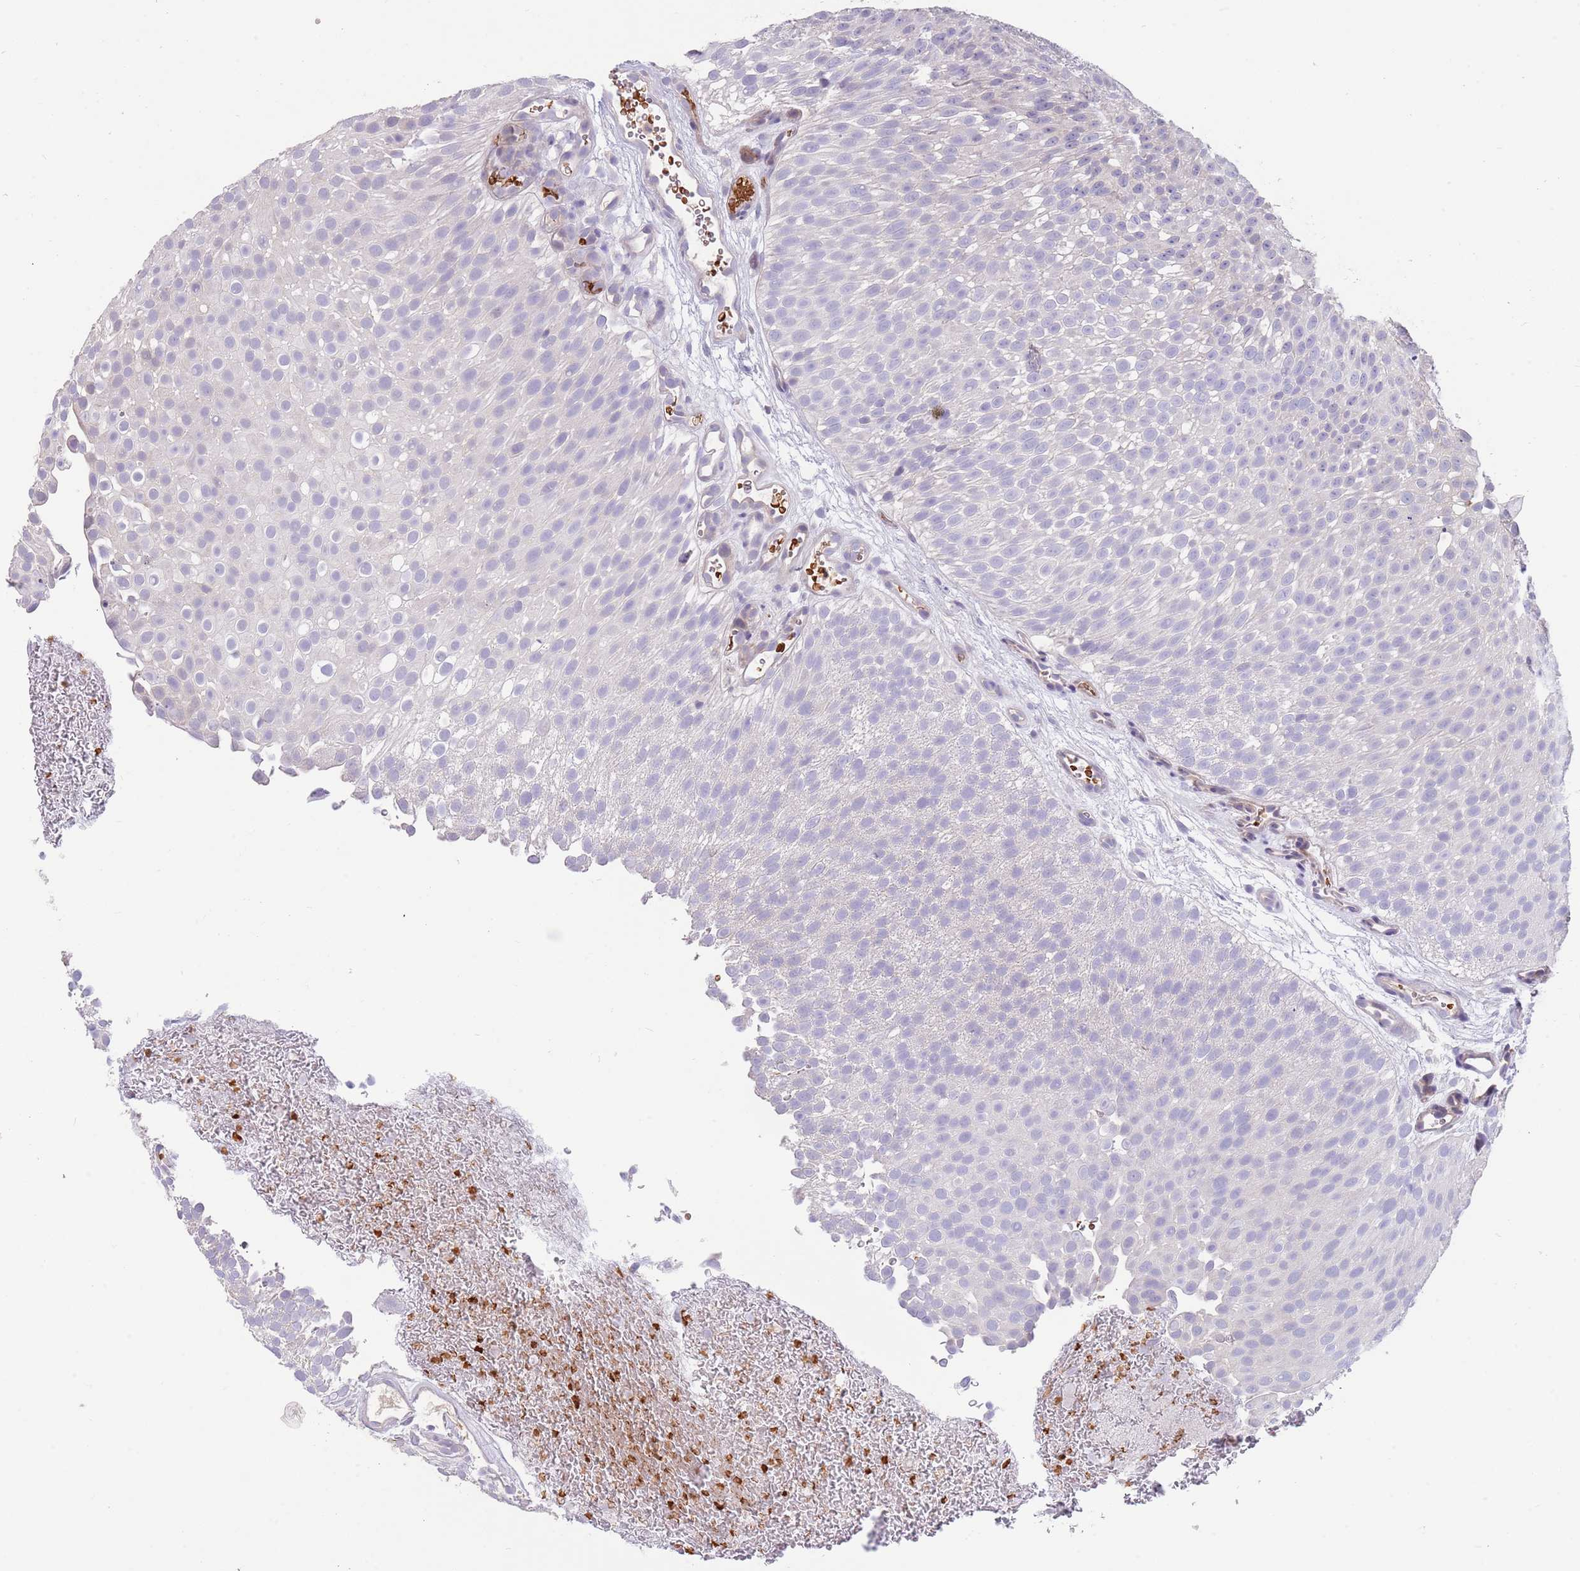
{"staining": {"intensity": "negative", "quantity": "none", "location": "none"}, "tissue": "urothelial cancer", "cell_type": "Tumor cells", "image_type": "cancer", "snomed": [{"axis": "morphology", "description": "Urothelial carcinoma, Low grade"}, {"axis": "topography", "description": "Urinary bladder"}], "caption": "This is an IHC image of human urothelial cancer. There is no staining in tumor cells.", "gene": "ZNF14", "patient": {"sex": "male", "age": 78}}